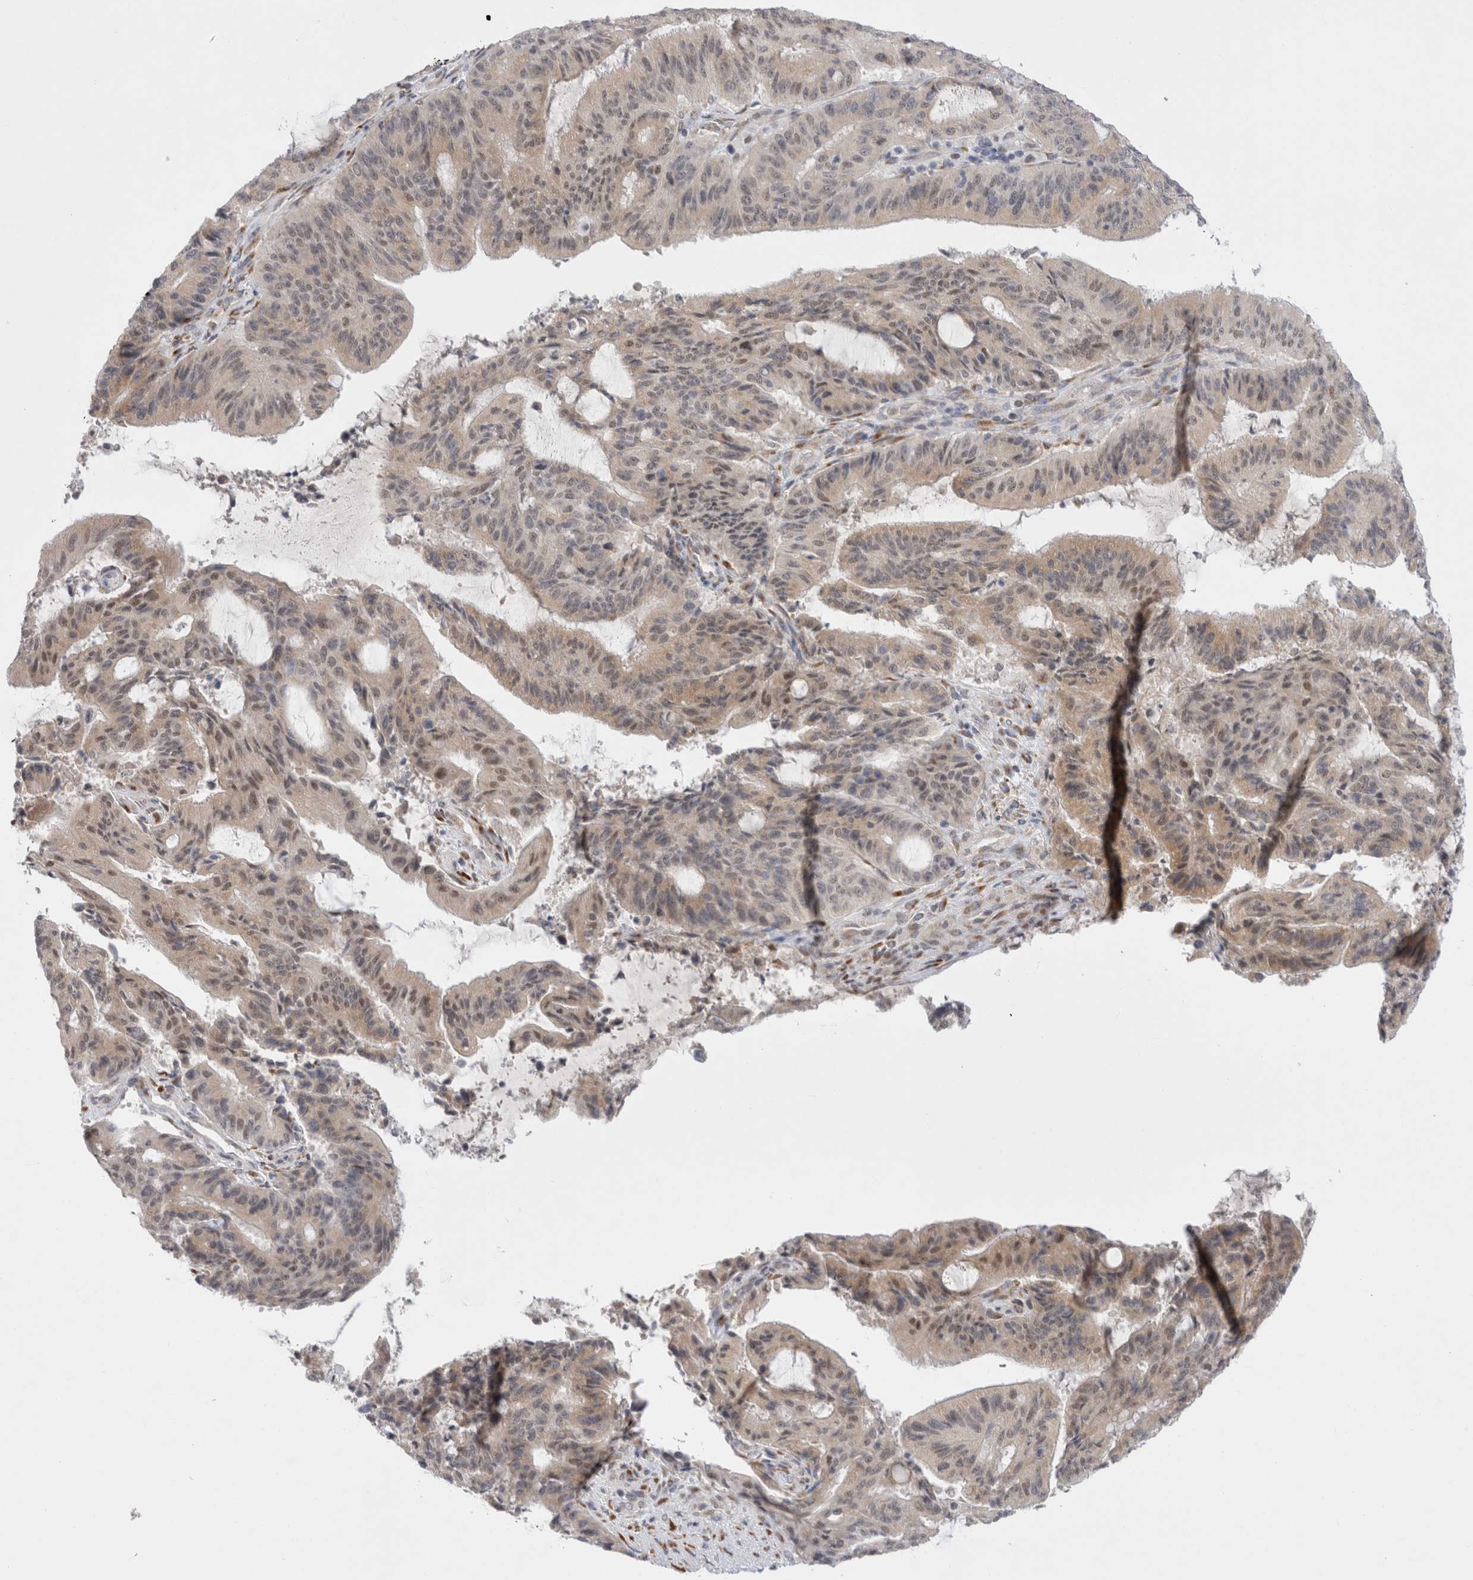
{"staining": {"intensity": "weak", "quantity": ">75%", "location": "cytoplasmic/membranous,nuclear"}, "tissue": "liver cancer", "cell_type": "Tumor cells", "image_type": "cancer", "snomed": [{"axis": "morphology", "description": "Normal tissue, NOS"}, {"axis": "morphology", "description": "Cholangiocarcinoma"}, {"axis": "topography", "description": "Liver"}, {"axis": "topography", "description": "Peripheral nerve tissue"}], "caption": "The image shows a brown stain indicating the presence of a protein in the cytoplasmic/membranous and nuclear of tumor cells in liver cancer.", "gene": "TRMT1L", "patient": {"sex": "female", "age": 73}}